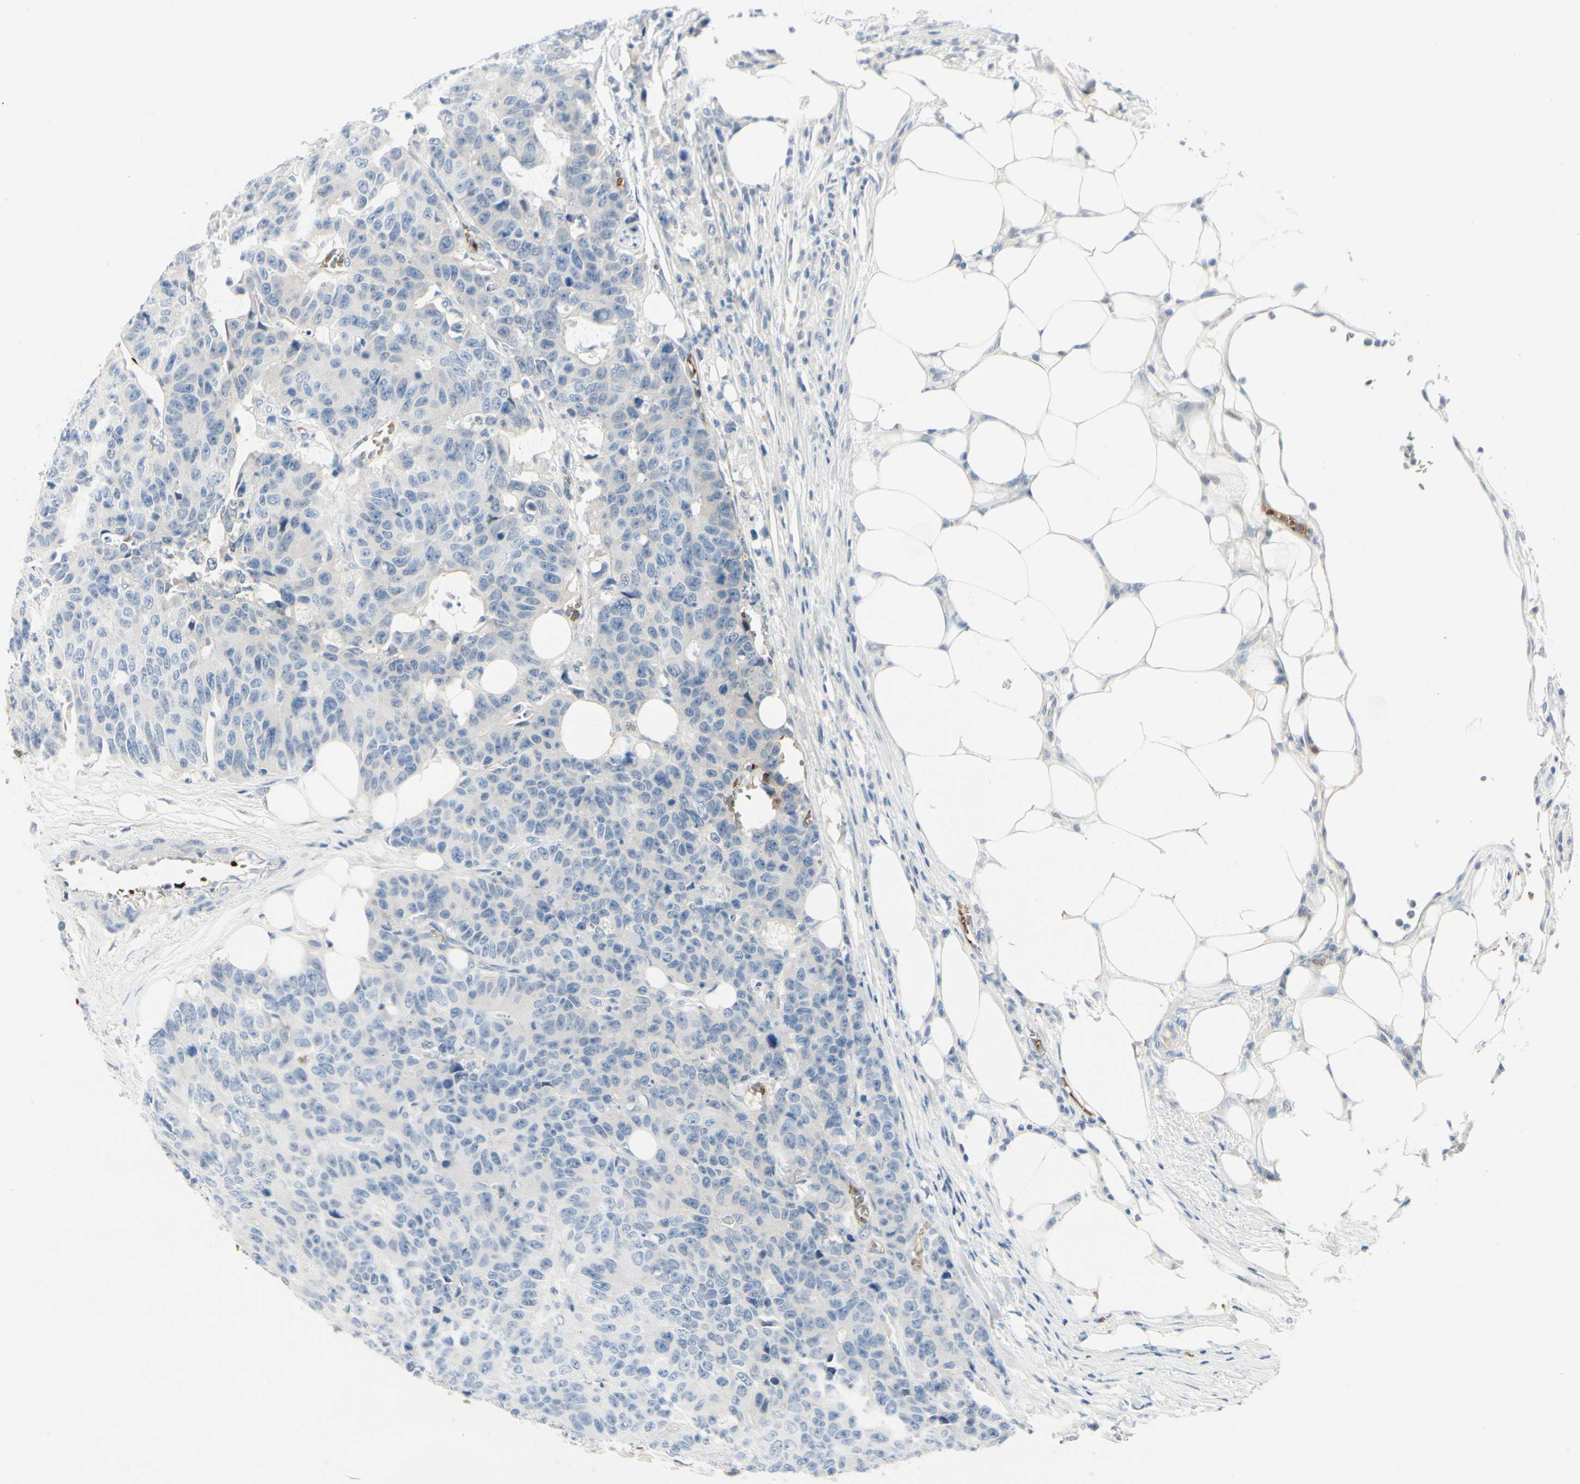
{"staining": {"intensity": "negative", "quantity": "none", "location": "none"}, "tissue": "colorectal cancer", "cell_type": "Tumor cells", "image_type": "cancer", "snomed": [{"axis": "morphology", "description": "Adenocarcinoma, NOS"}, {"axis": "topography", "description": "Colon"}], "caption": "The immunohistochemistry histopathology image has no significant expression in tumor cells of colorectal adenocarcinoma tissue.", "gene": "CA1", "patient": {"sex": "female", "age": 86}}